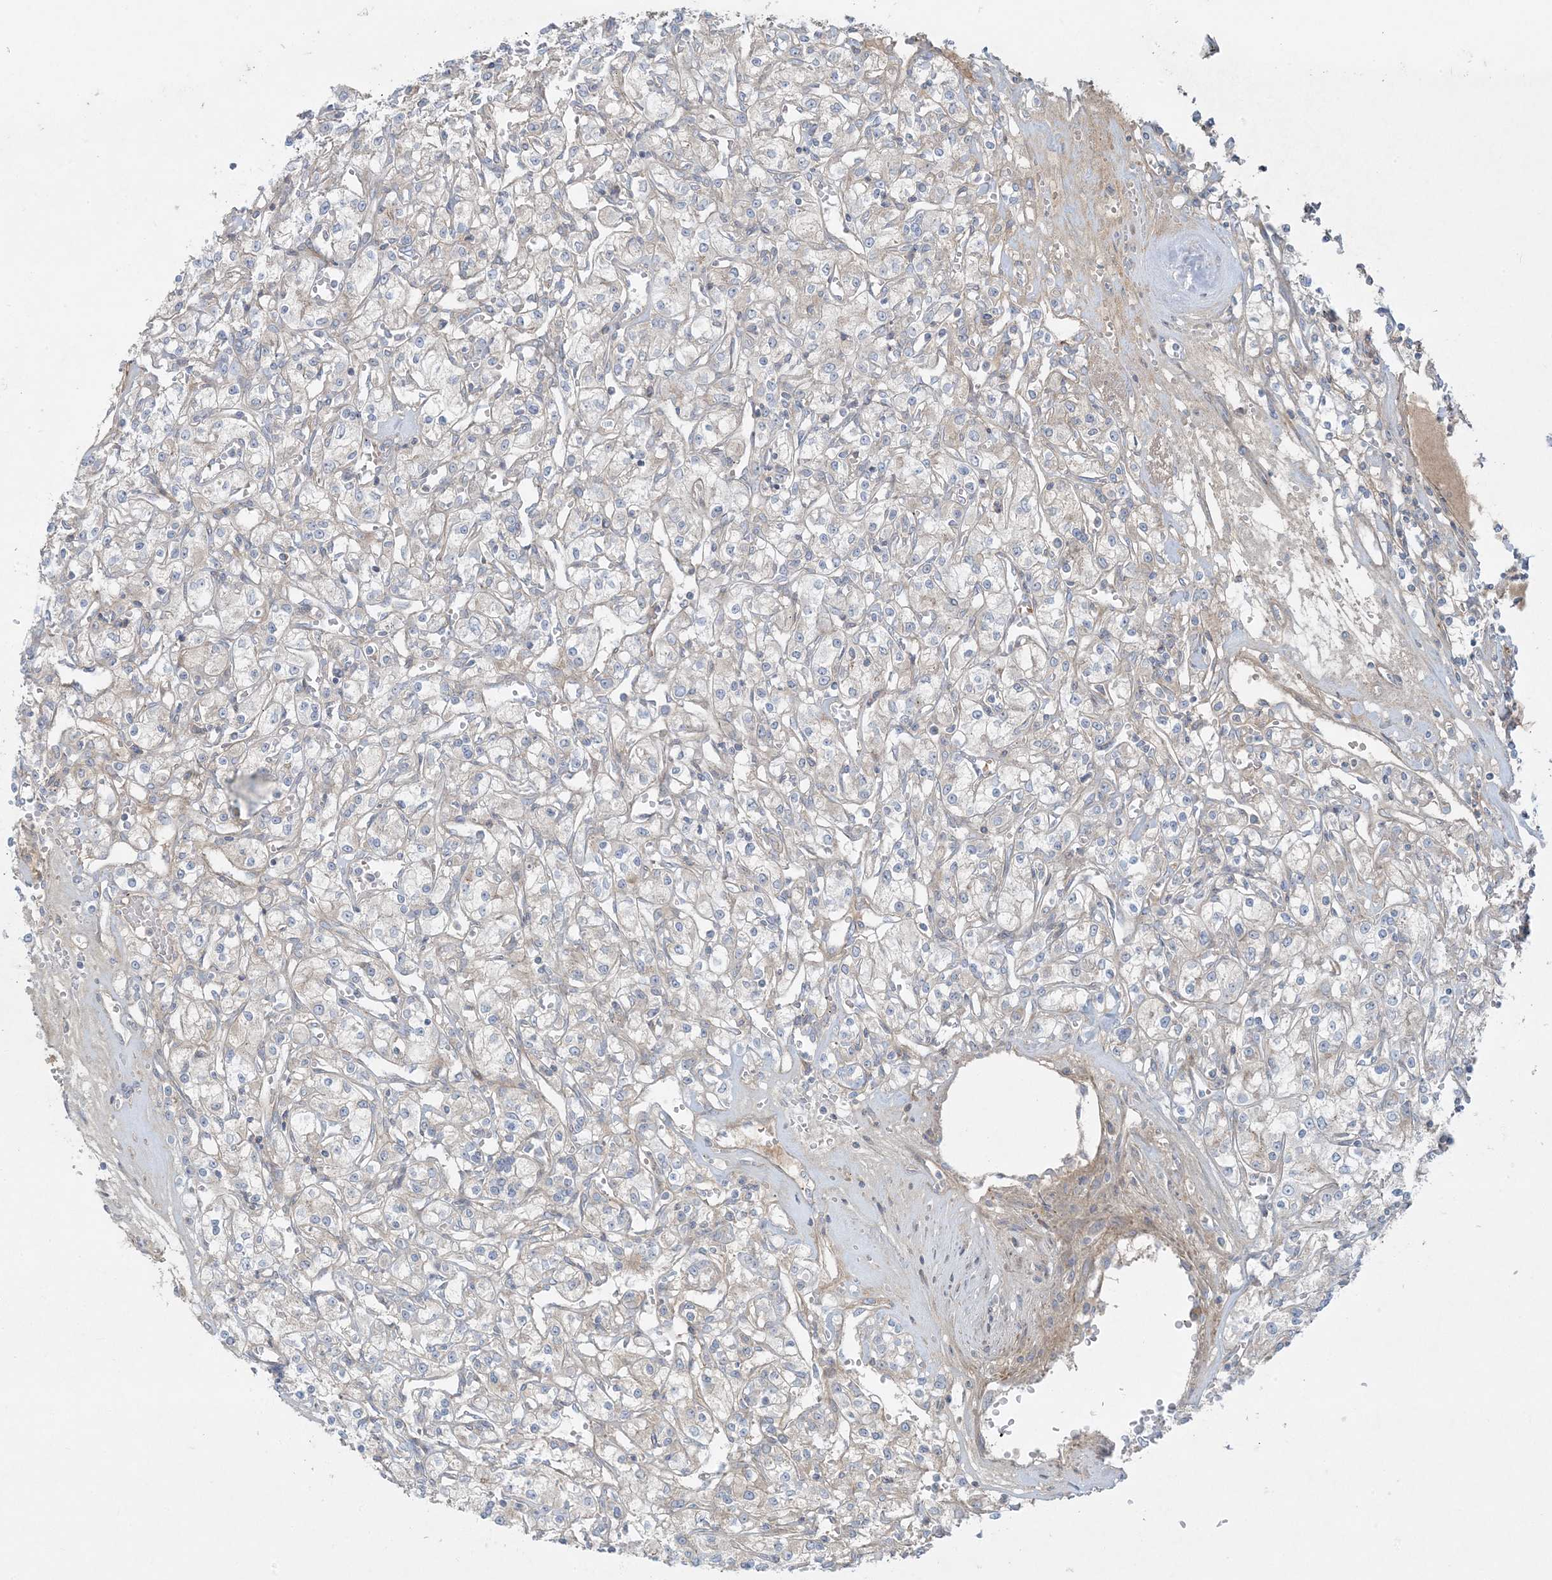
{"staining": {"intensity": "negative", "quantity": "none", "location": "none"}, "tissue": "renal cancer", "cell_type": "Tumor cells", "image_type": "cancer", "snomed": [{"axis": "morphology", "description": "Adenocarcinoma, NOS"}, {"axis": "topography", "description": "Kidney"}], "caption": "This is a histopathology image of immunohistochemistry staining of renal adenocarcinoma, which shows no expression in tumor cells. (DAB immunohistochemistry (IHC), high magnification).", "gene": "PIK3R4", "patient": {"sex": "female", "age": 59}}